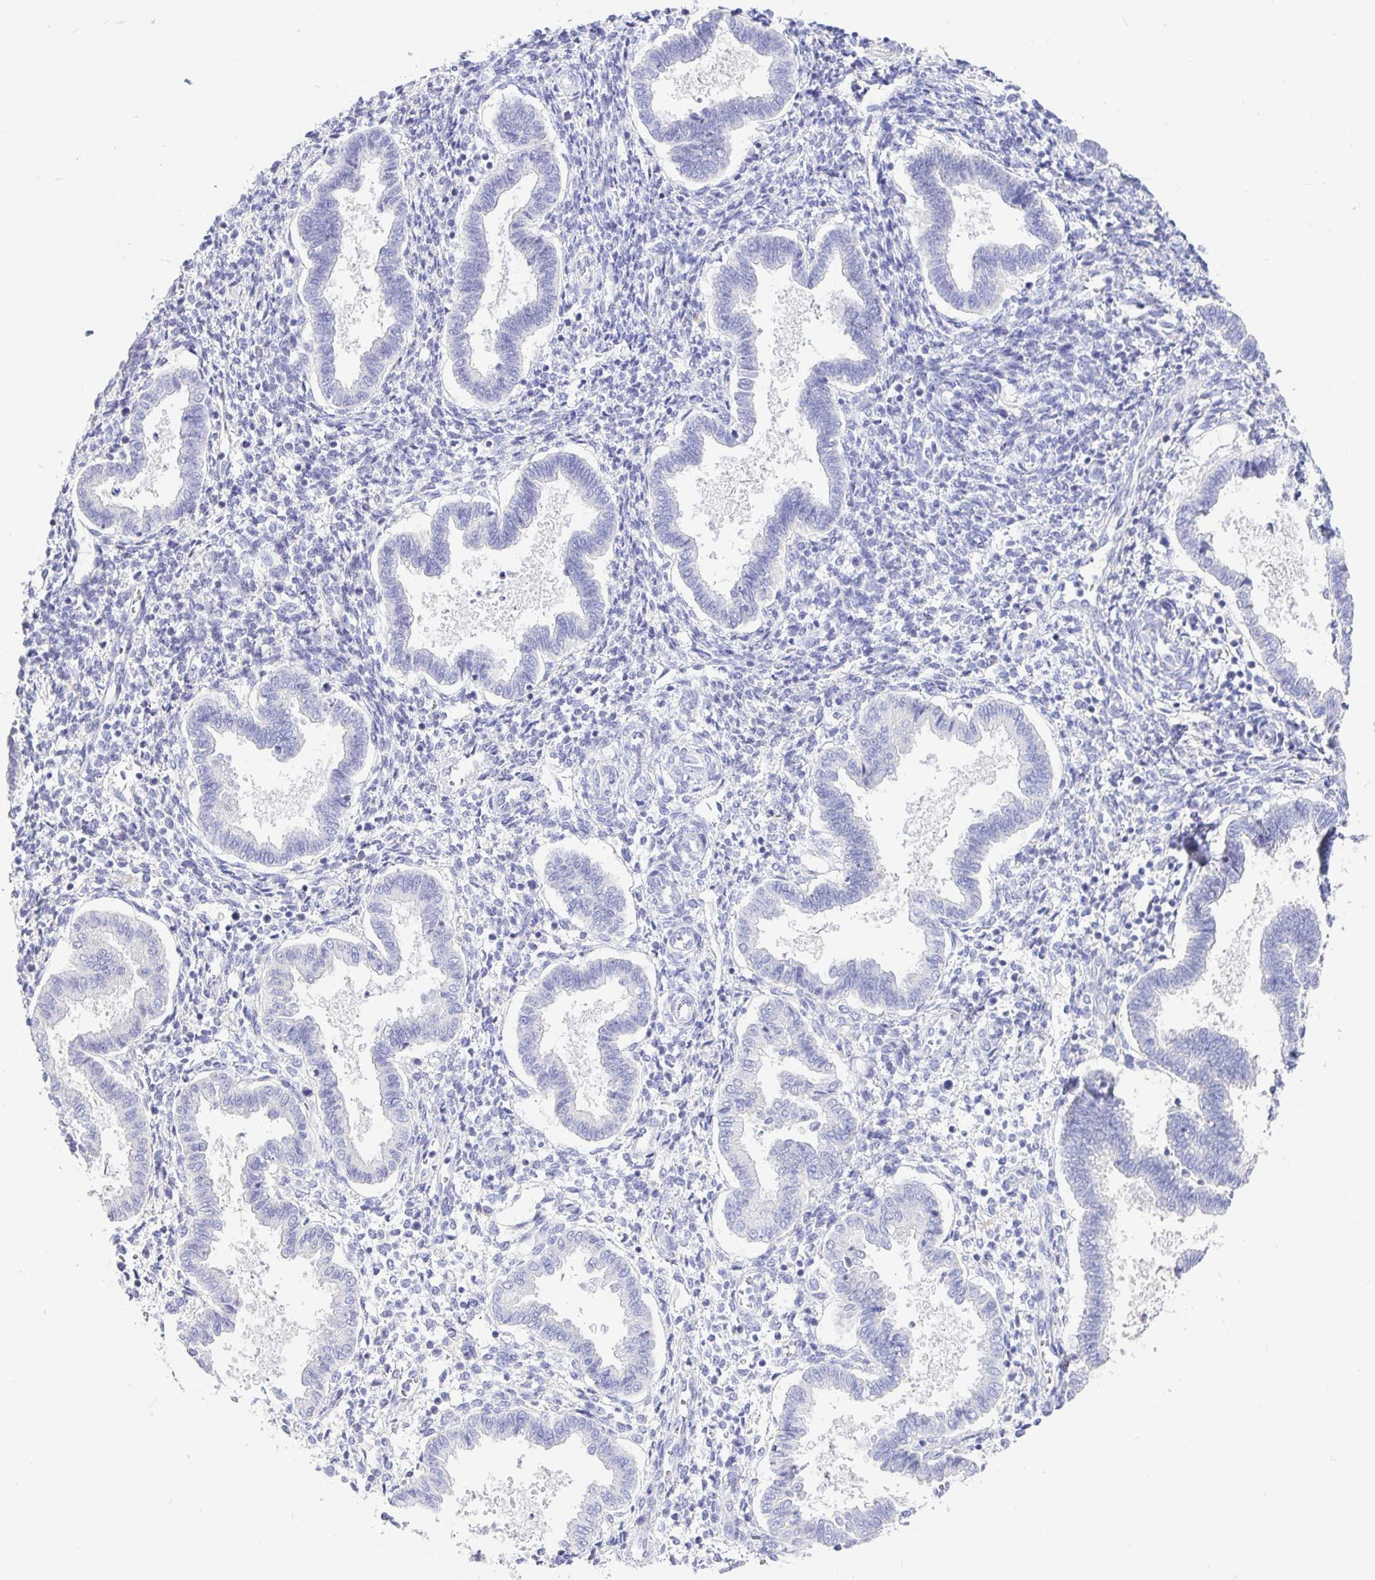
{"staining": {"intensity": "negative", "quantity": "none", "location": "none"}, "tissue": "endometrium", "cell_type": "Cells in endometrial stroma", "image_type": "normal", "snomed": [{"axis": "morphology", "description": "Normal tissue, NOS"}, {"axis": "topography", "description": "Endometrium"}], "caption": "Immunohistochemistry (IHC) histopathology image of normal human endometrium stained for a protein (brown), which exhibits no expression in cells in endometrial stroma.", "gene": "TPTE", "patient": {"sex": "female", "age": 24}}